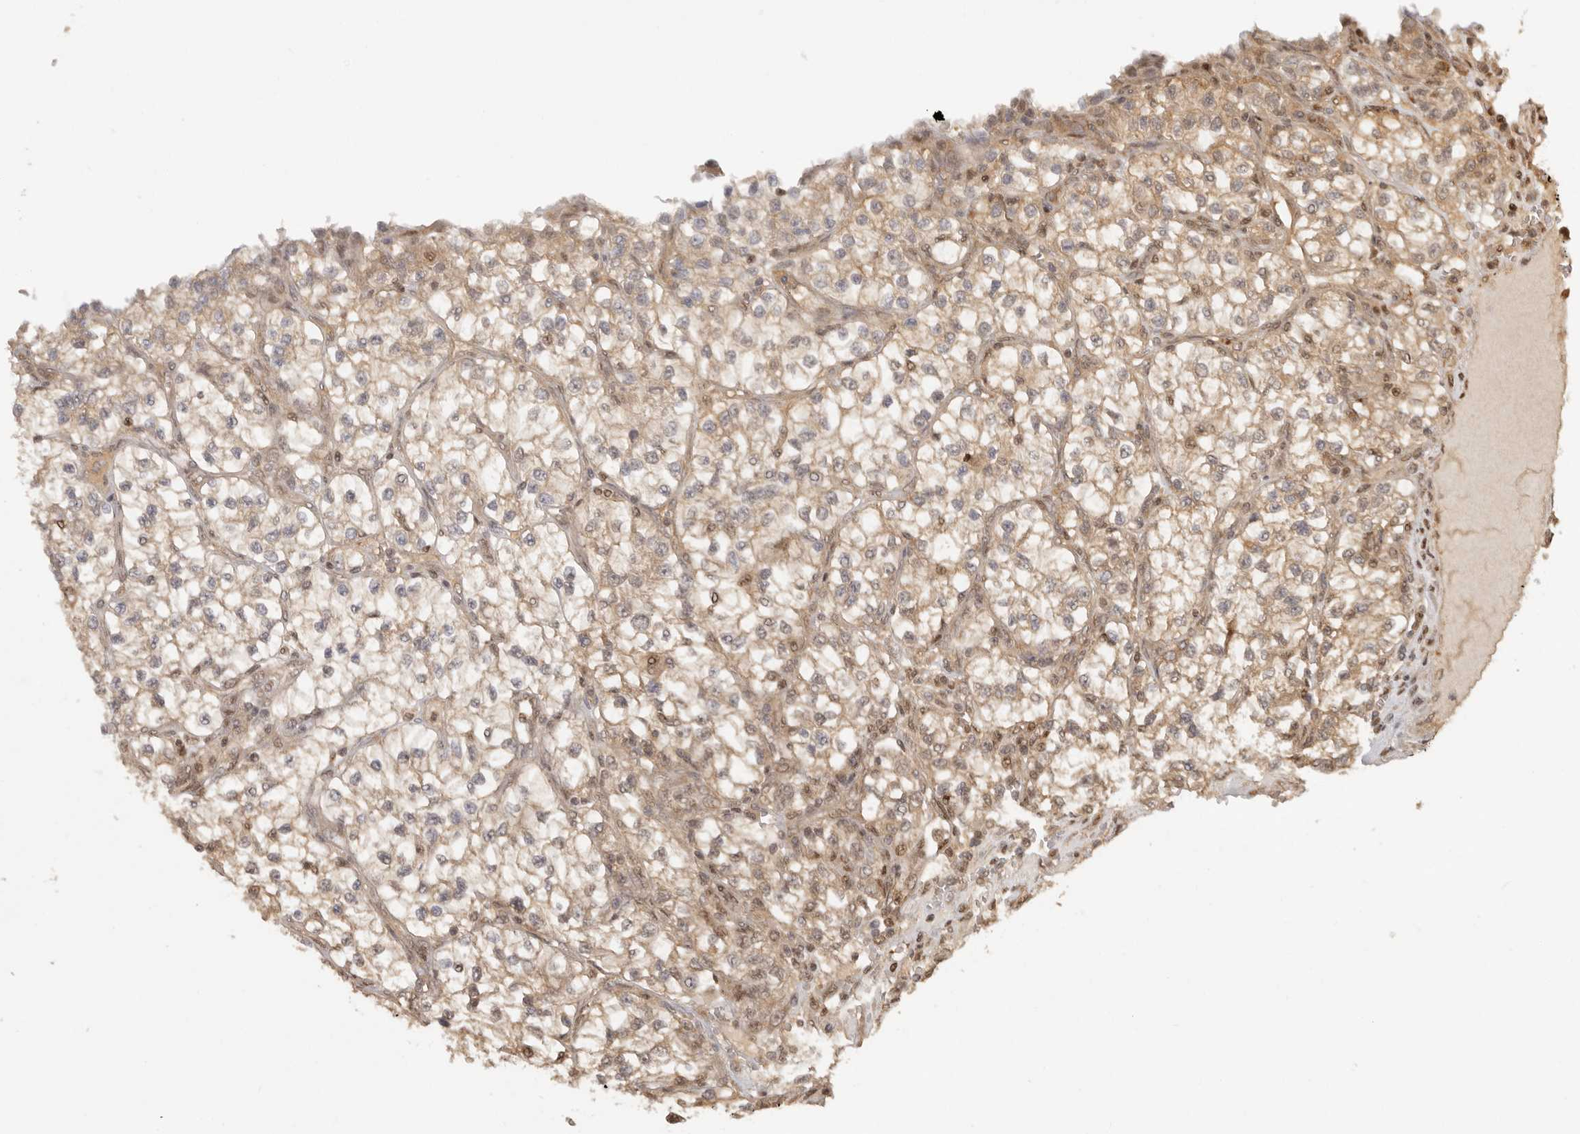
{"staining": {"intensity": "weak", "quantity": "25%-75%", "location": "cytoplasmic/membranous"}, "tissue": "renal cancer", "cell_type": "Tumor cells", "image_type": "cancer", "snomed": [{"axis": "morphology", "description": "Adenocarcinoma, NOS"}, {"axis": "topography", "description": "Kidney"}], "caption": "Brown immunohistochemical staining in human adenocarcinoma (renal) exhibits weak cytoplasmic/membranous positivity in approximately 25%-75% of tumor cells. (brown staining indicates protein expression, while blue staining denotes nuclei).", "gene": "PSMA5", "patient": {"sex": "female", "age": 57}}